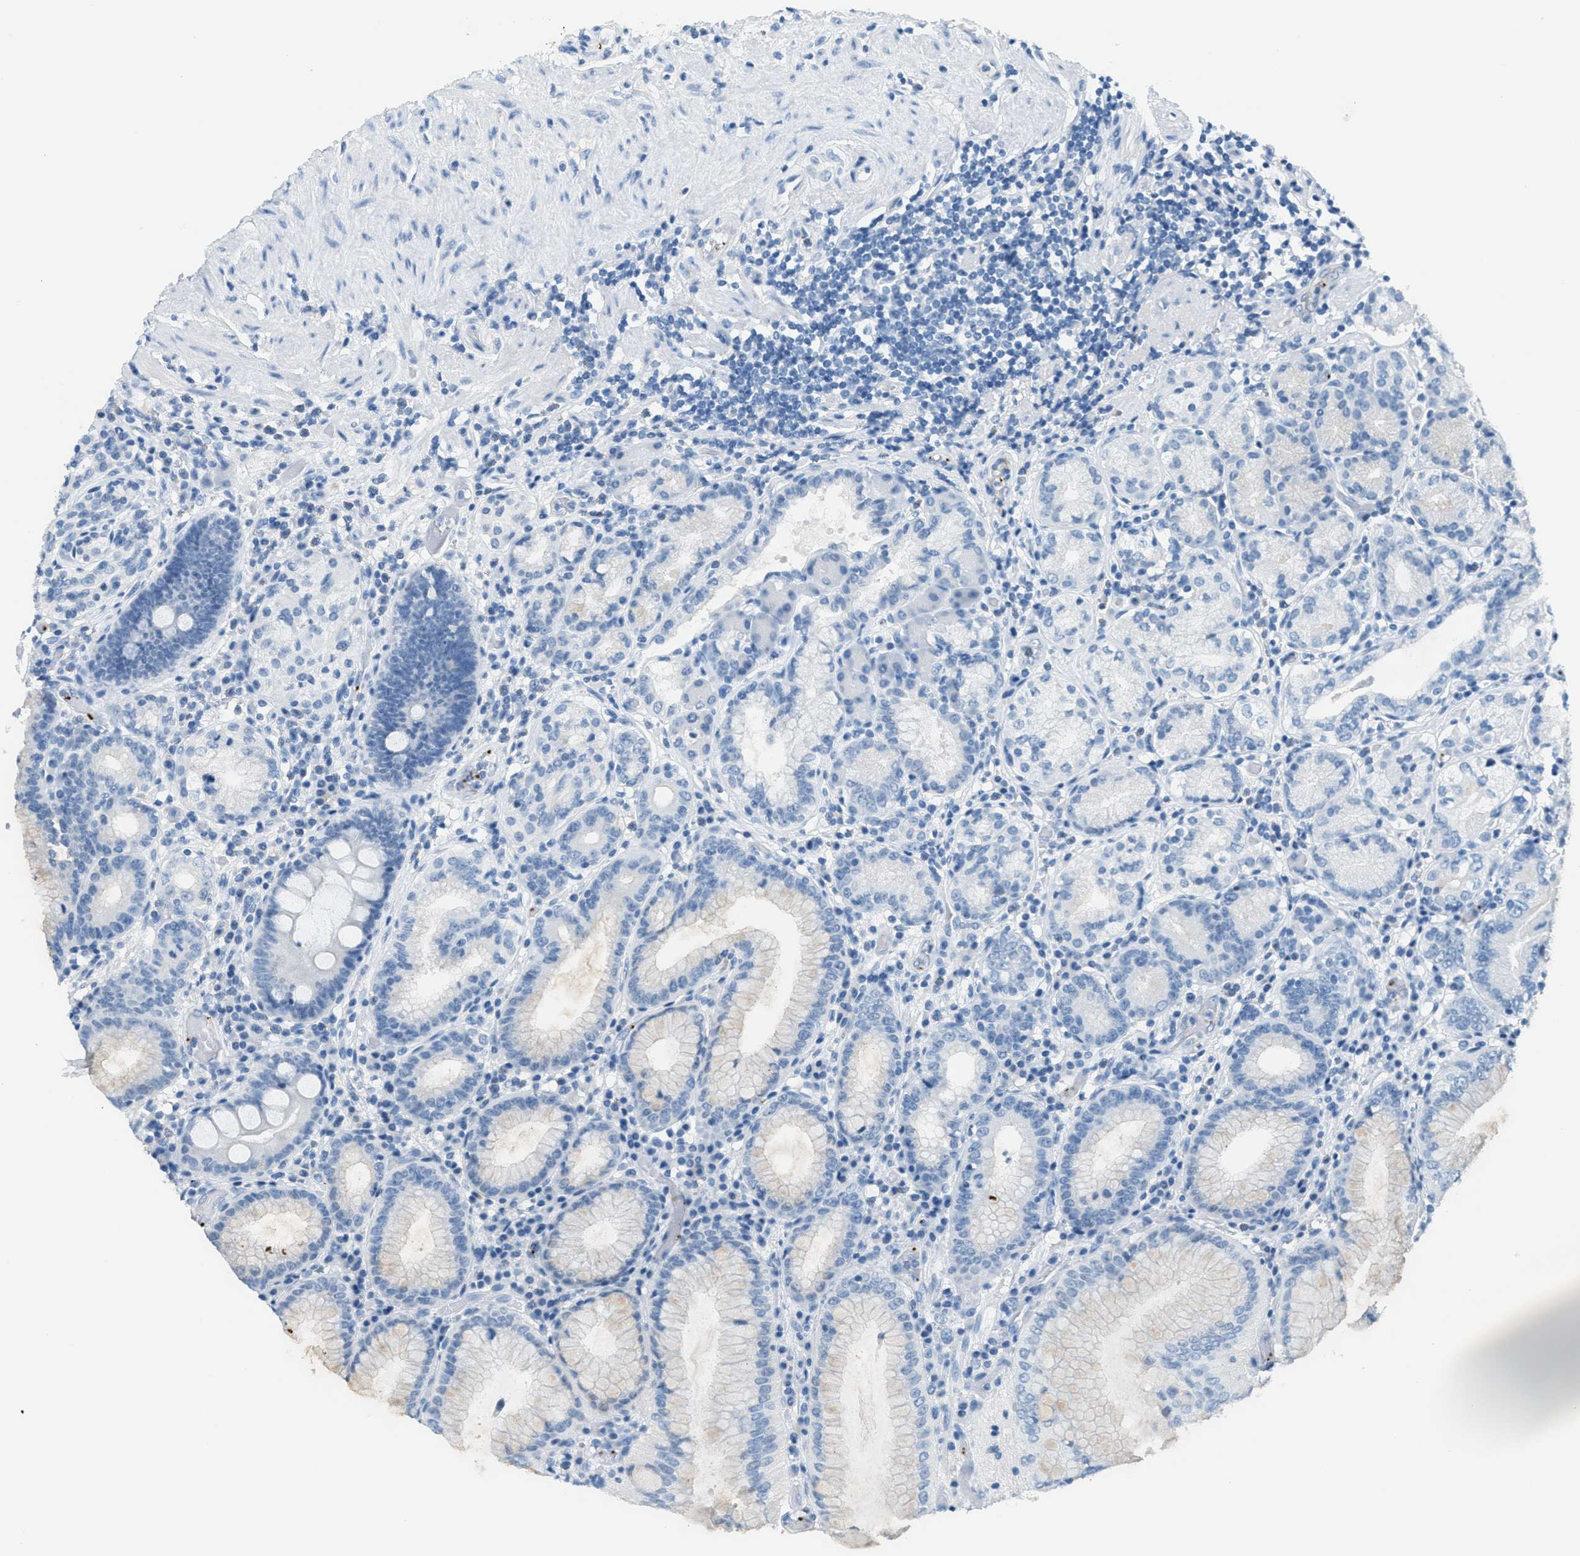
{"staining": {"intensity": "negative", "quantity": "none", "location": "none"}, "tissue": "stomach", "cell_type": "Glandular cells", "image_type": "normal", "snomed": [{"axis": "morphology", "description": "Normal tissue, NOS"}, {"axis": "topography", "description": "Stomach, lower"}], "caption": "This is a histopathology image of immunohistochemistry (IHC) staining of benign stomach, which shows no expression in glandular cells.", "gene": "PPBP", "patient": {"sex": "female", "age": 76}}